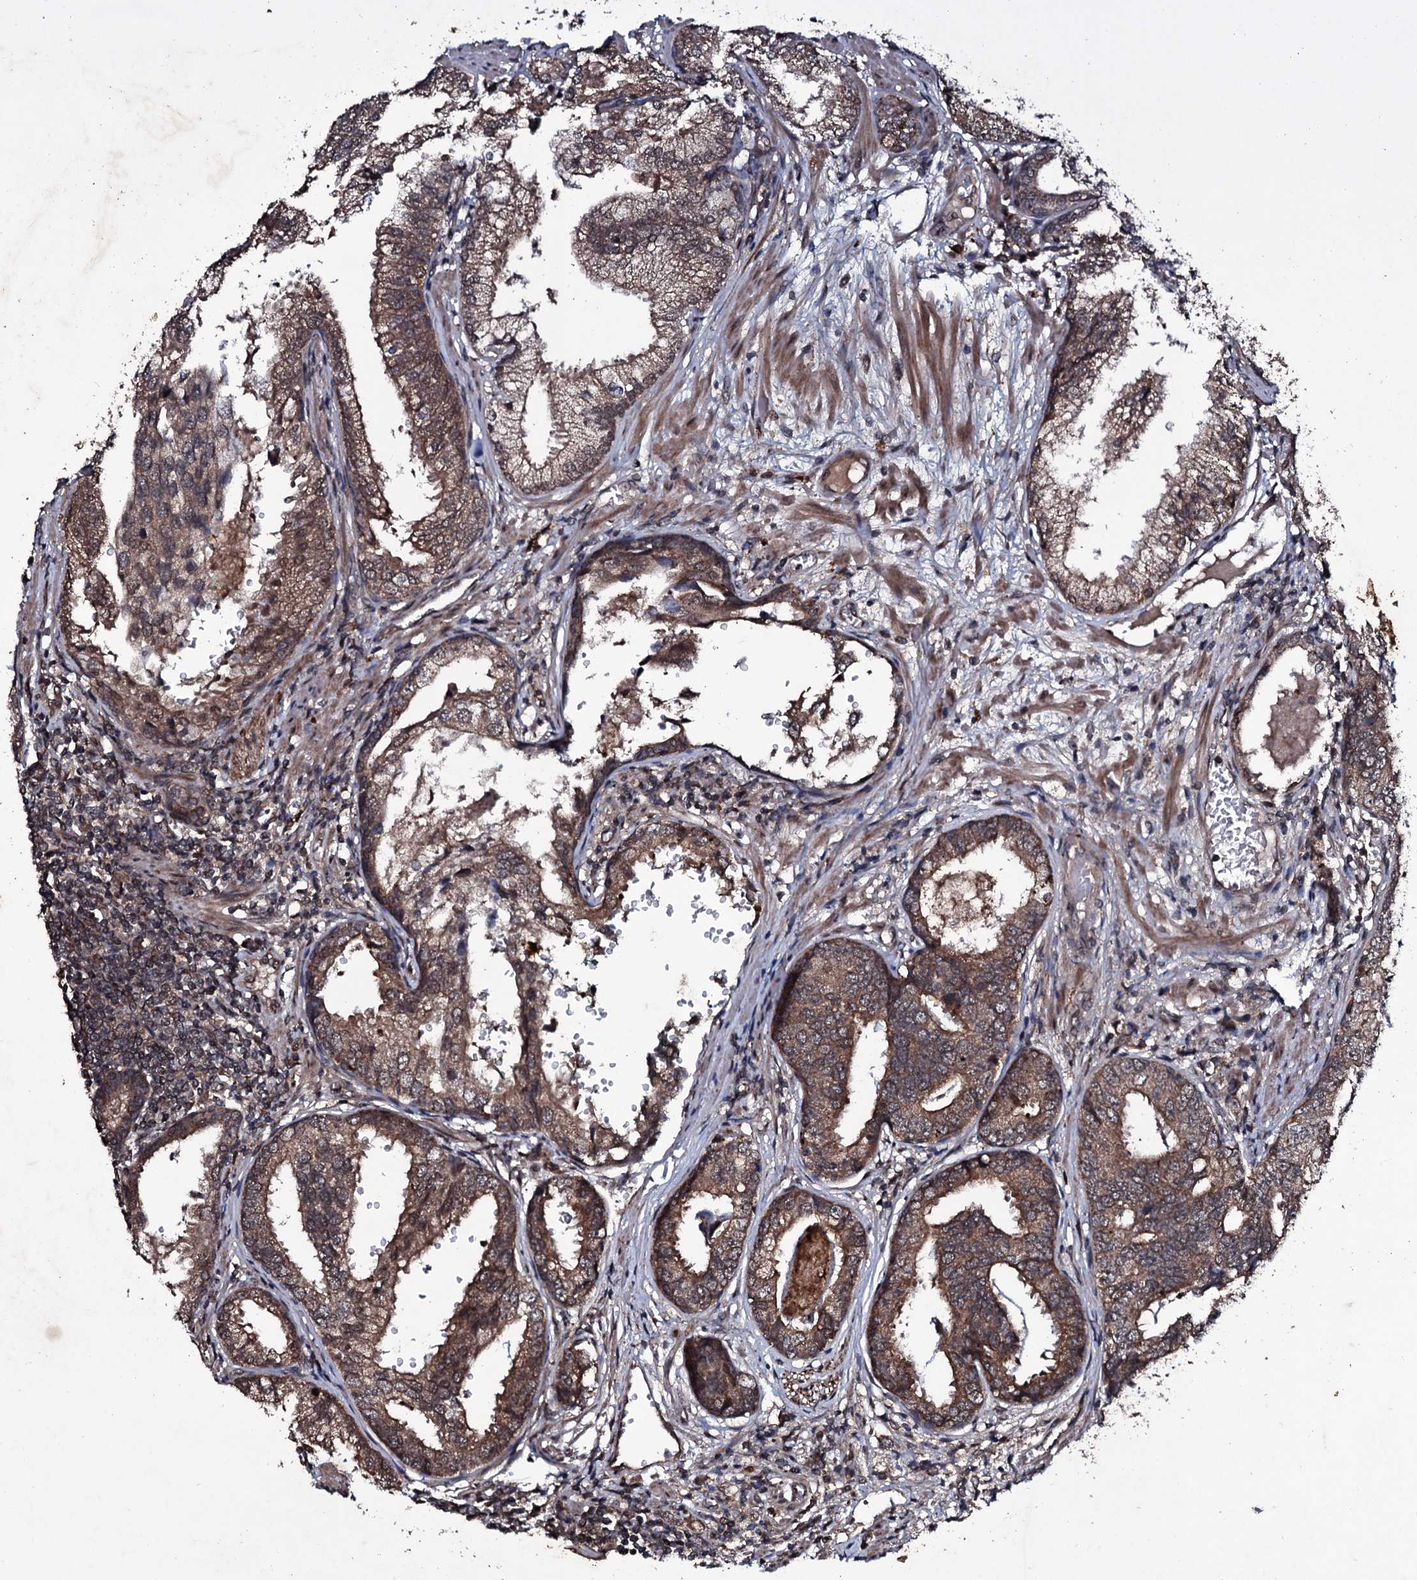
{"staining": {"intensity": "moderate", "quantity": "25%-75%", "location": "cytoplasmic/membranous"}, "tissue": "prostate cancer", "cell_type": "Tumor cells", "image_type": "cancer", "snomed": [{"axis": "morphology", "description": "Adenocarcinoma, High grade"}, {"axis": "topography", "description": "Prostate"}], "caption": "Protein expression by IHC shows moderate cytoplasmic/membranous staining in approximately 25%-75% of tumor cells in prostate cancer.", "gene": "MRPS31", "patient": {"sex": "male", "age": 69}}